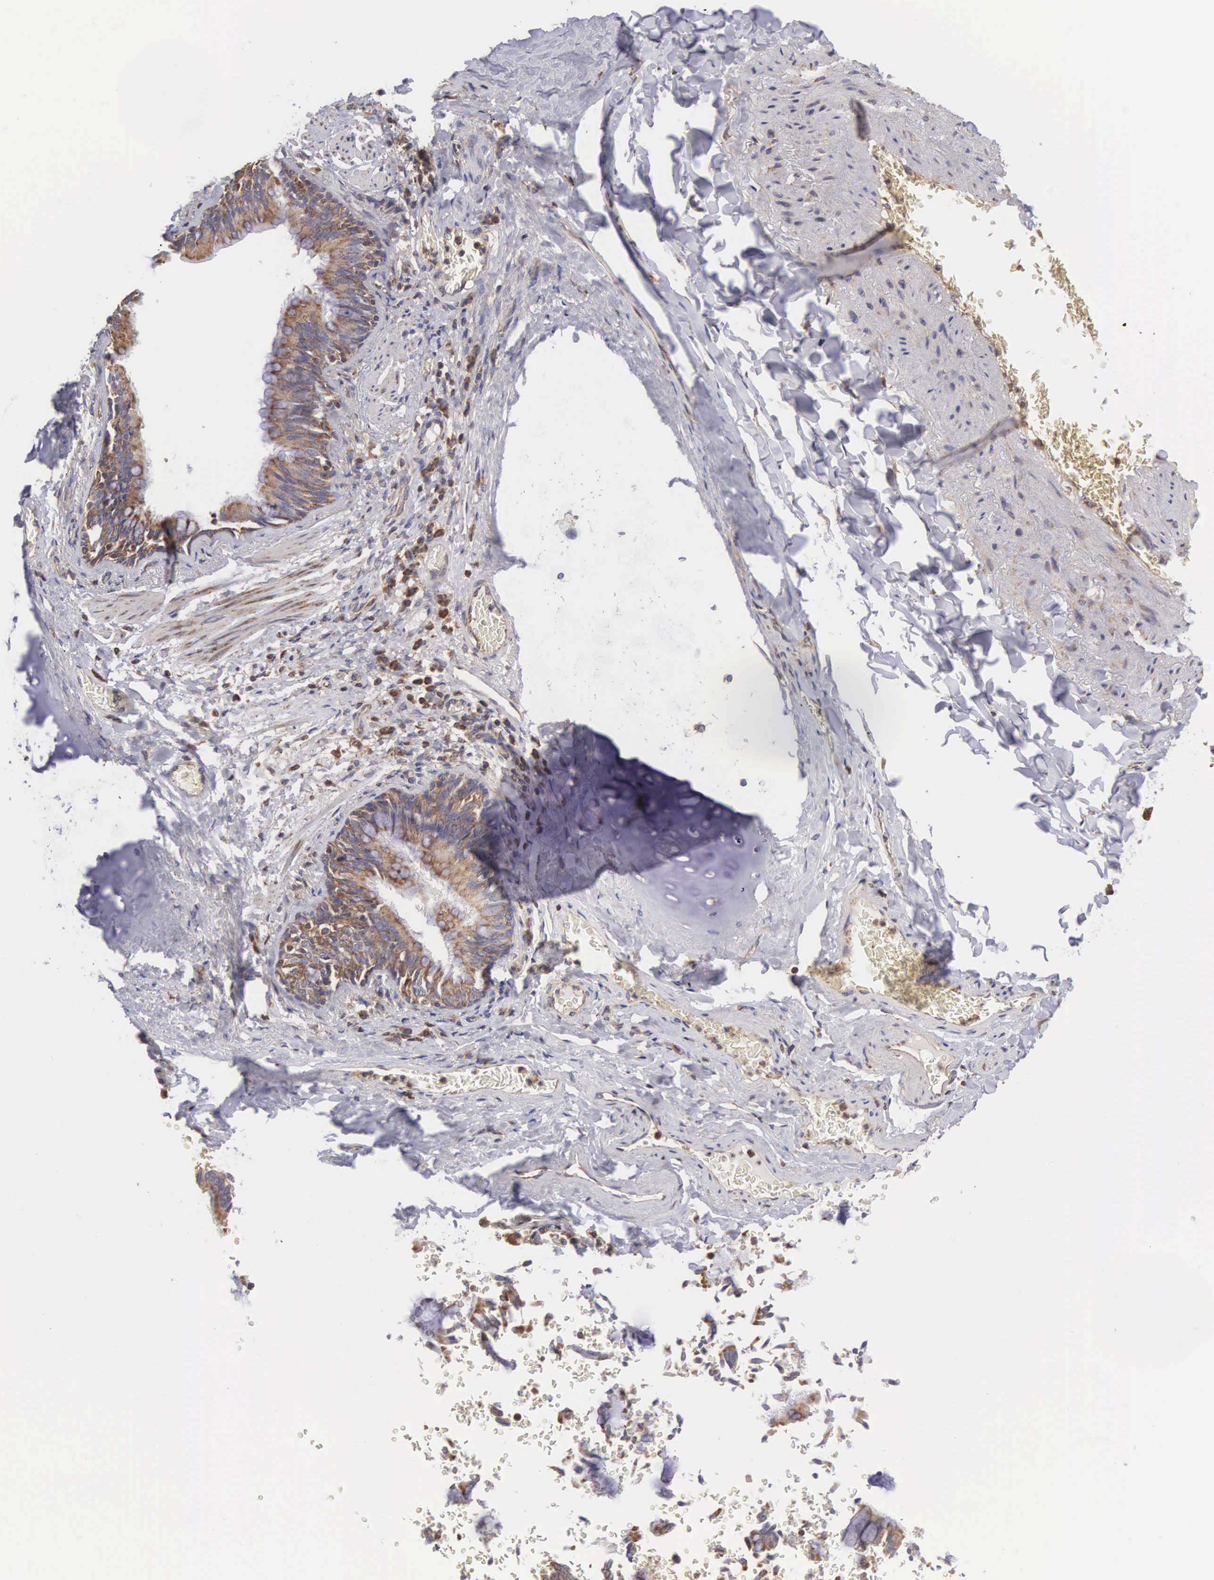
{"staining": {"intensity": "moderate", "quantity": ">75%", "location": "cytoplasmic/membranous"}, "tissue": "bronchus", "cell_type": "Respiratory epithelial cells", "image_type": "normal", "snomed": [{"axis": "morphology", "description": "Normal tissue, NOS"}, {"axis": "topography", "description": "Lung"}], "caption": "The micrograph shows staining of normal bronchus, revealing moderate cytoplasmic/membranous protein expression (brown color) within respiratory epithelial cells.", "gene": "DHRS1", "patient": {"sex": "male", "age": 54}}